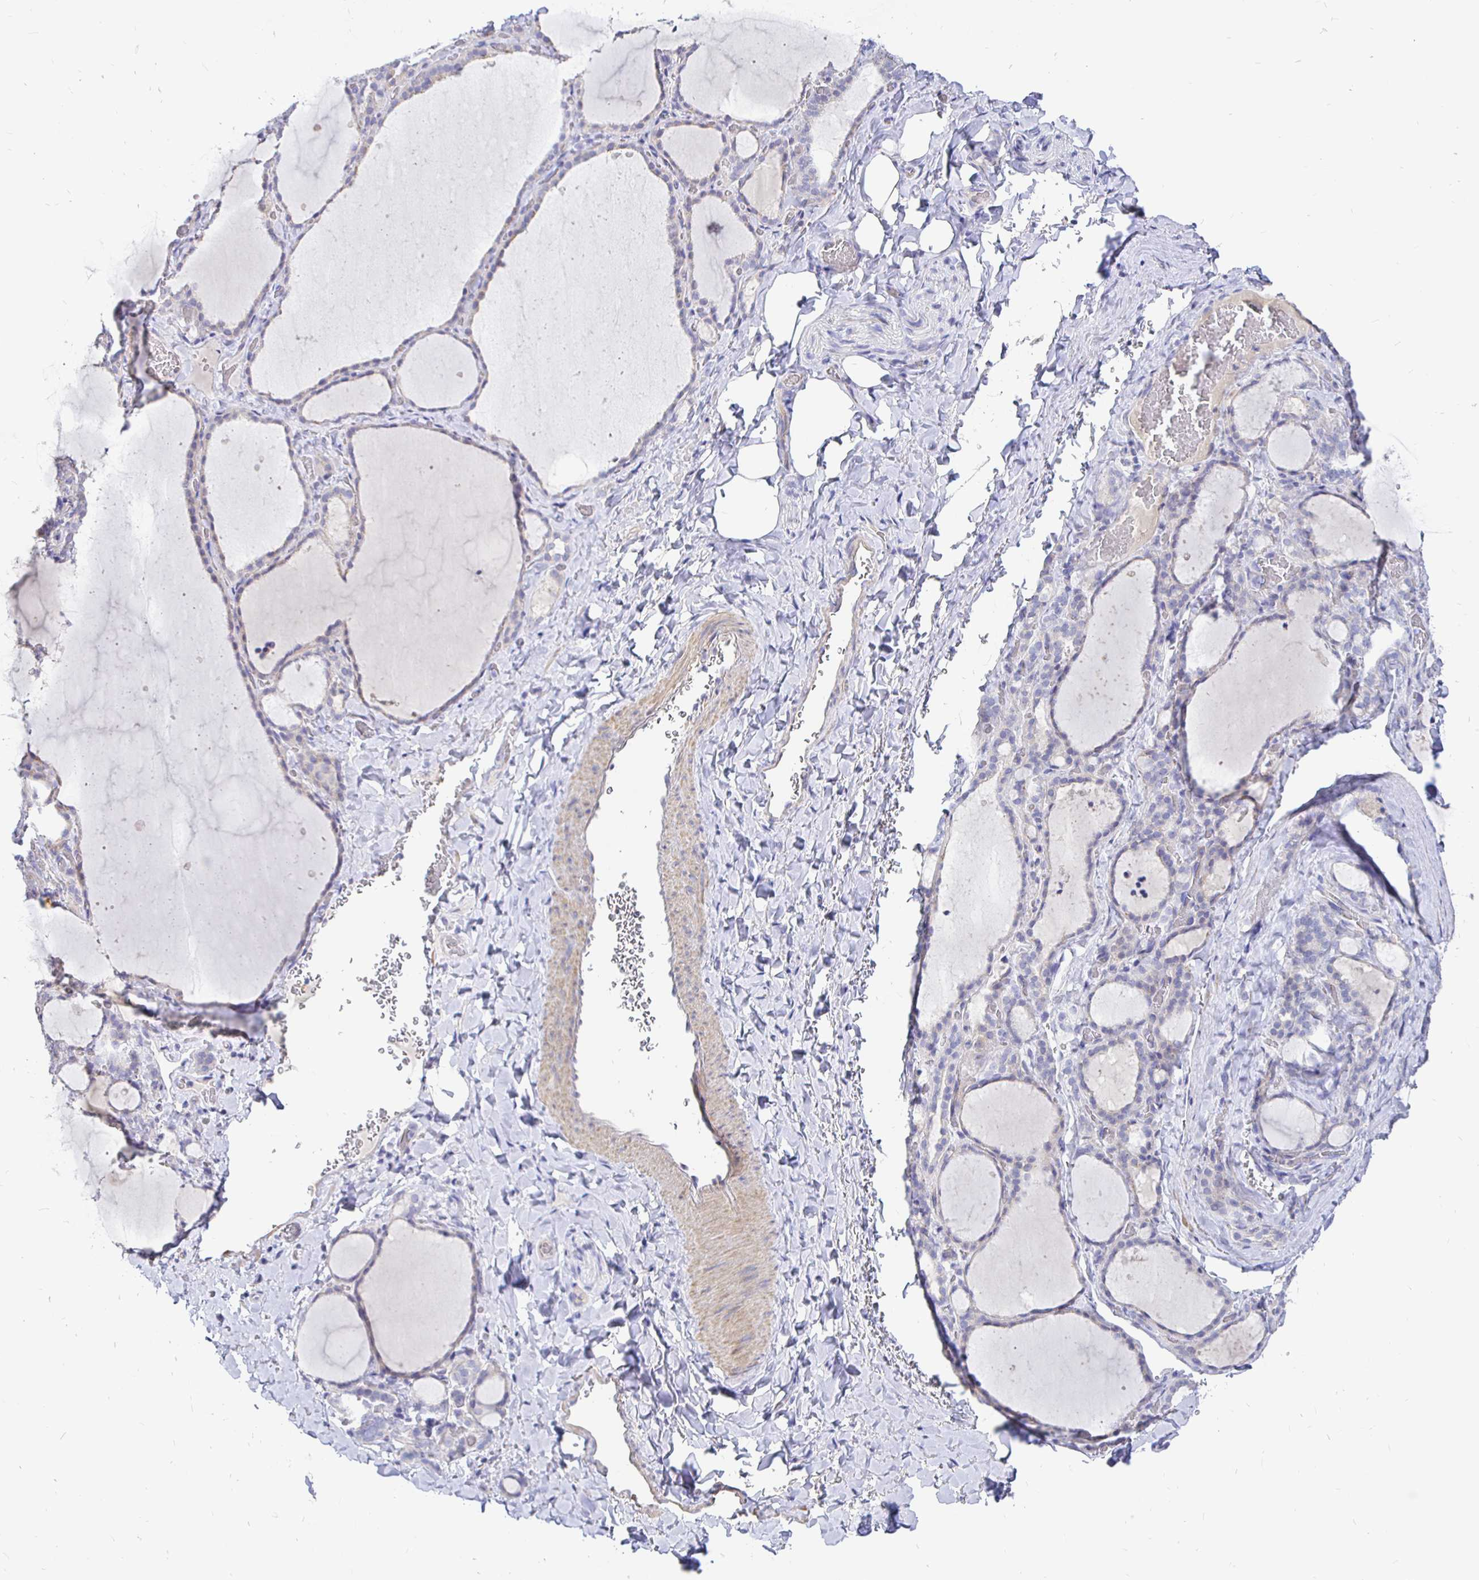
{"staining": {"intensity": "weak", "quantity": "<25%", "location": "cytoplasmic/membranous"}, "tissue": "thyroid gland", "cell_type": "Glandular cells", "image_type": "normal", "snomed": [{"axis": "morphology", "description": "Normal tissue, NOS"}, {"axis": "topography", "description": "Thyroid gland"}], "caption": "IHC of normal human thyroid gland demonstrates no positivity in glandular cells.", "gene": "NECAB1", "patient": {"sex": "female", "age": 22}}